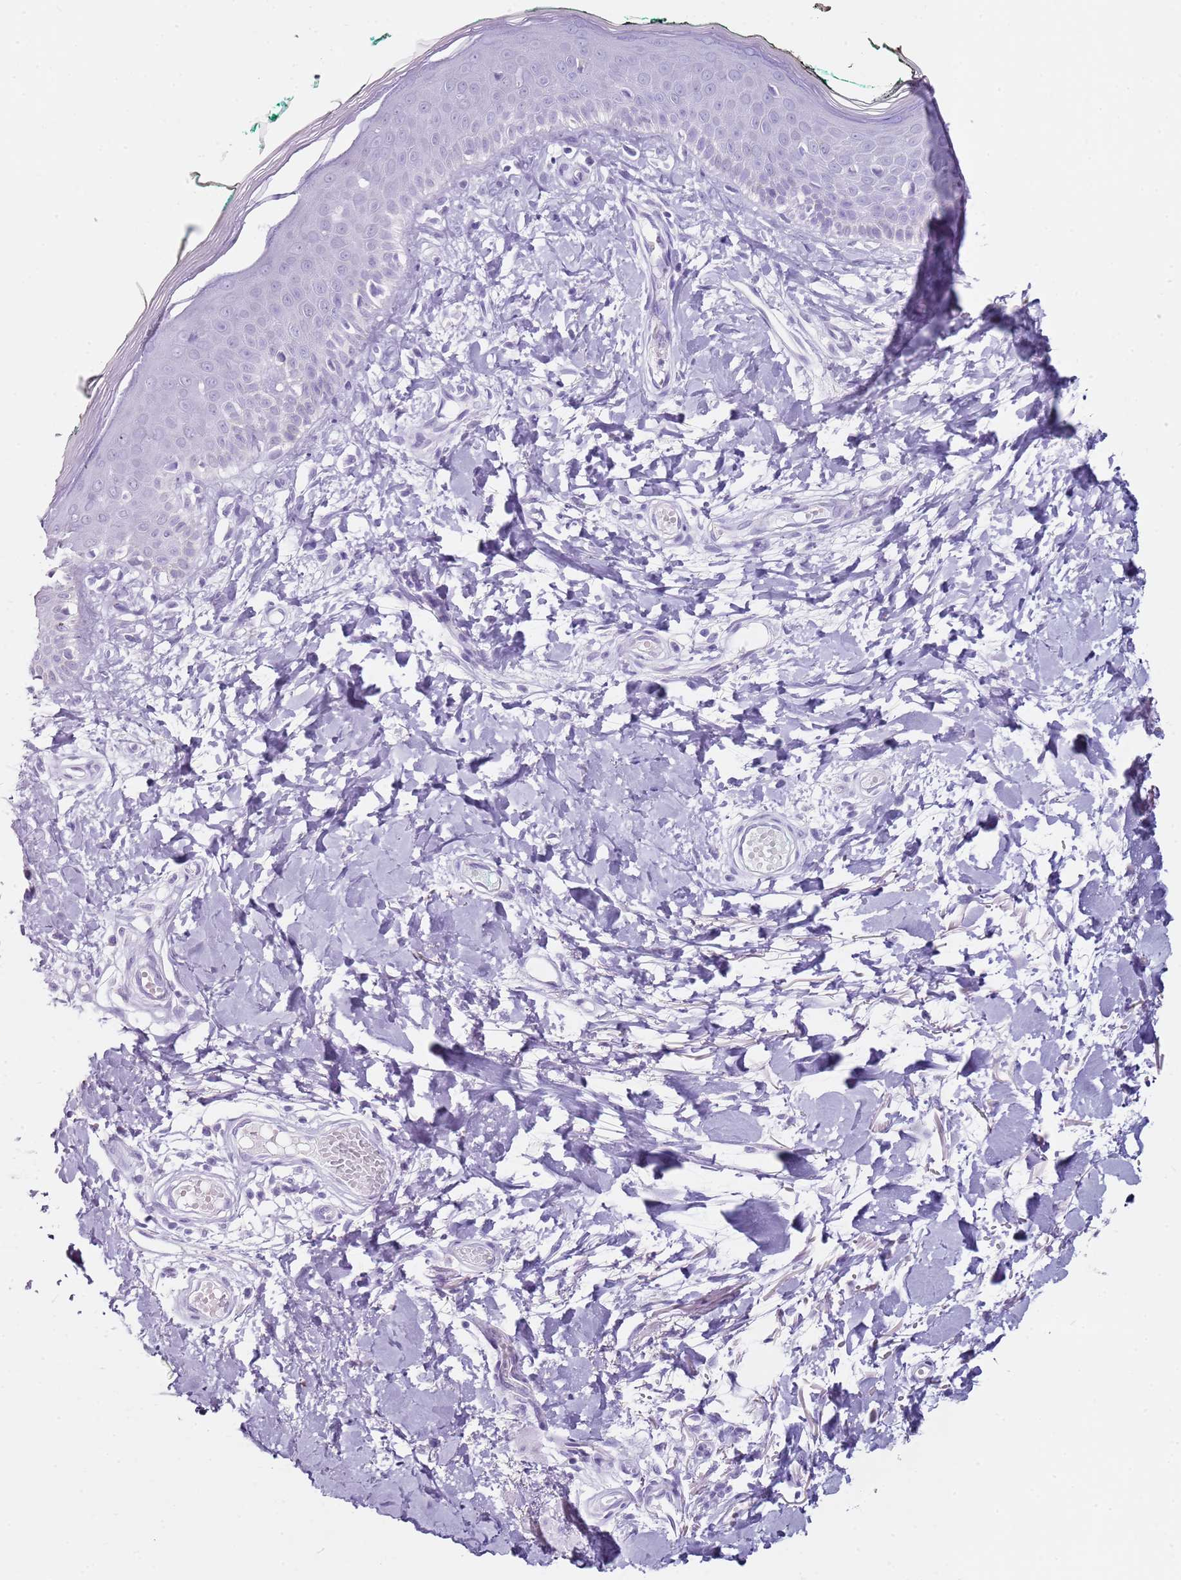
{"staining": {"intensity": "negative", "quantity": "none", "location": "none"}, "tissue": "skin", "cell_type": "Fibroblasts", "image_type": "normal", "snomed": [{"axis": "morphology", "description": "Normal tissue, NOS"}, {"axis": "morphology", "description": "Malignant melanoma, NOS"}, {"axis": "topography", "description": "Skin"}], "caption": "The histopathology image exhibits no significant expression in fibroblasts of skin.", "gene": "ALS2", "patient": {"sex": "male", "age": 62}}